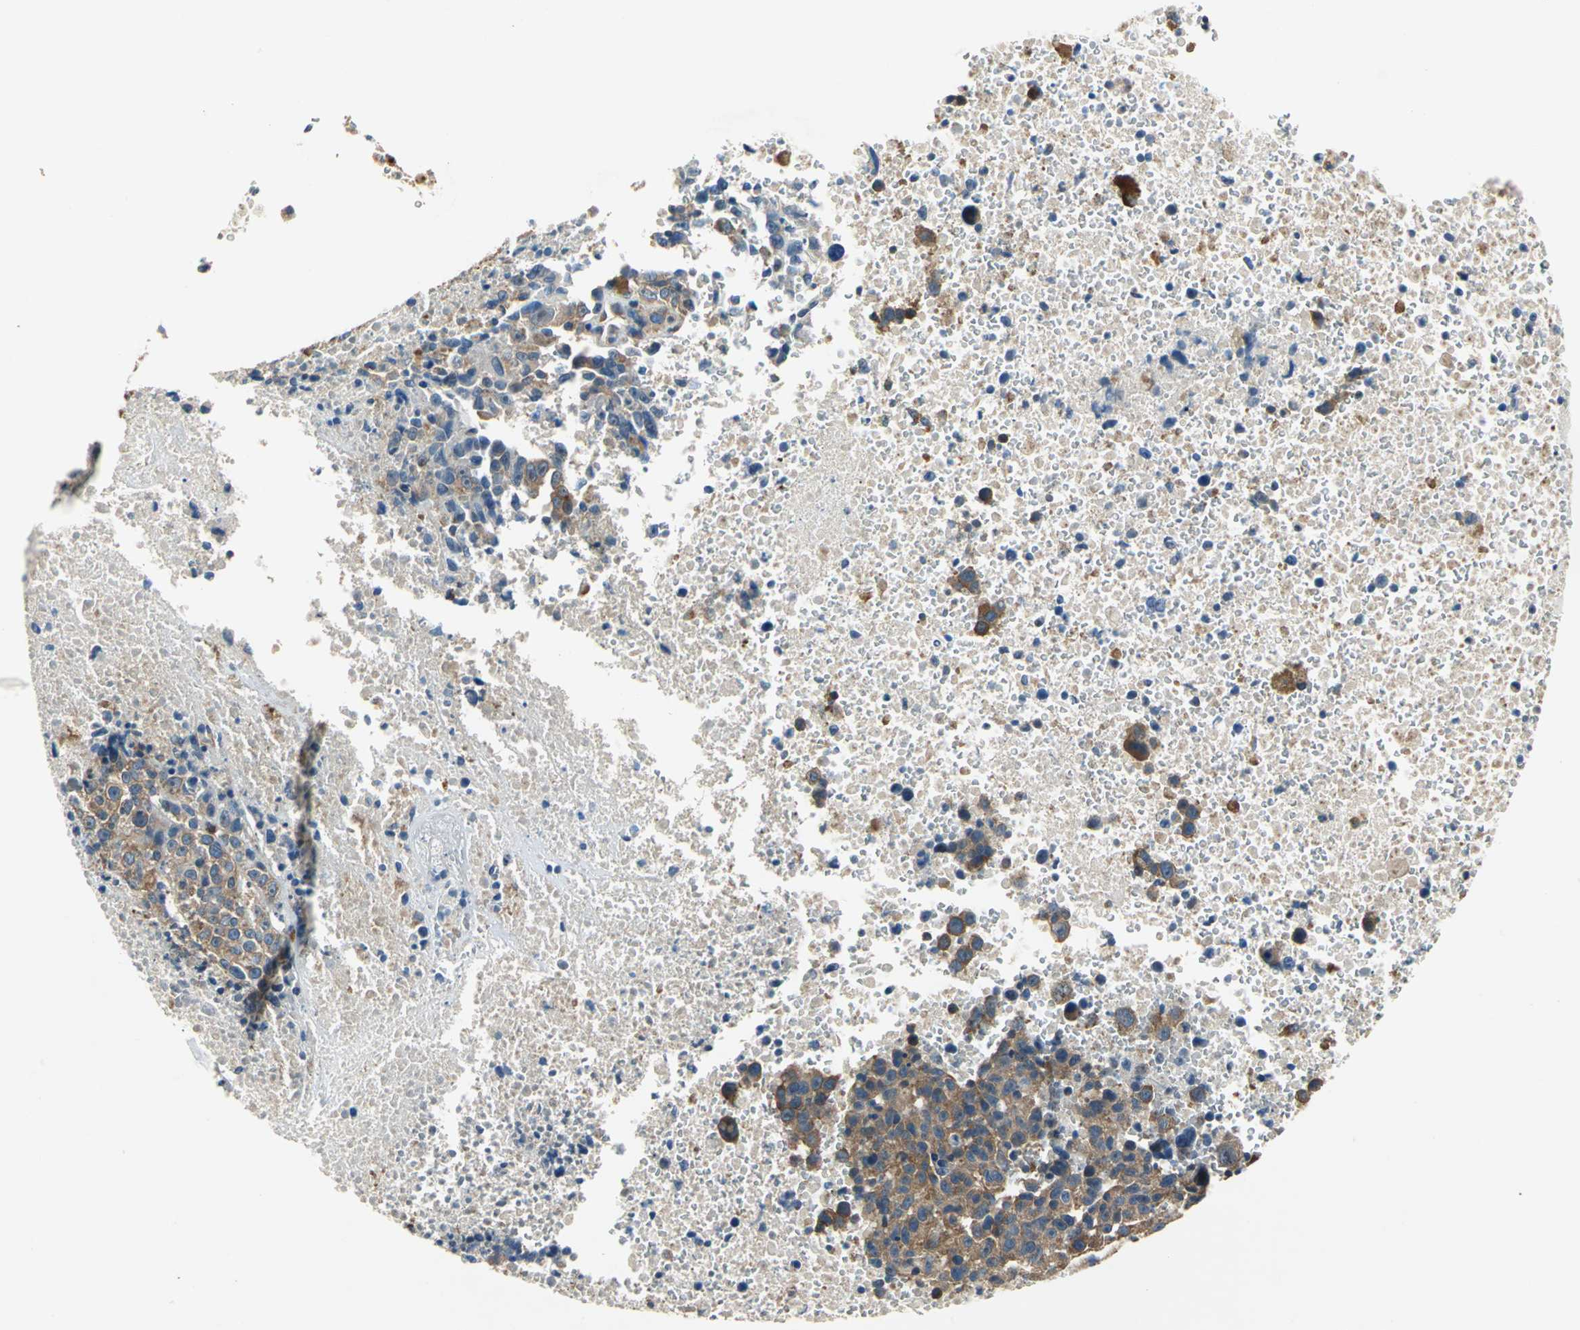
{"staining": {"intensity": "moderate", "quantity": "25%-75%", "location": "cytoplasmic/membranous"}, "tissue": "melanoma", "cell_type": "Tumor cells", "image_type": "cancer", "snomed": [{"axis": "morphology", "description": "Malignant melanoma, Metastatic site"}, {"axis": "topography", "description": "Cerebral cortex"}], "caption": "A brown stain highlights moderate cytoplasmic/membranous staining of a protein in human melanoma tumor cells. (brown staining indicates protein expression, while blue staining denotes nuclei).", "gene": "DDX3Y", "patient": {"sex": "female", "age": 52}}